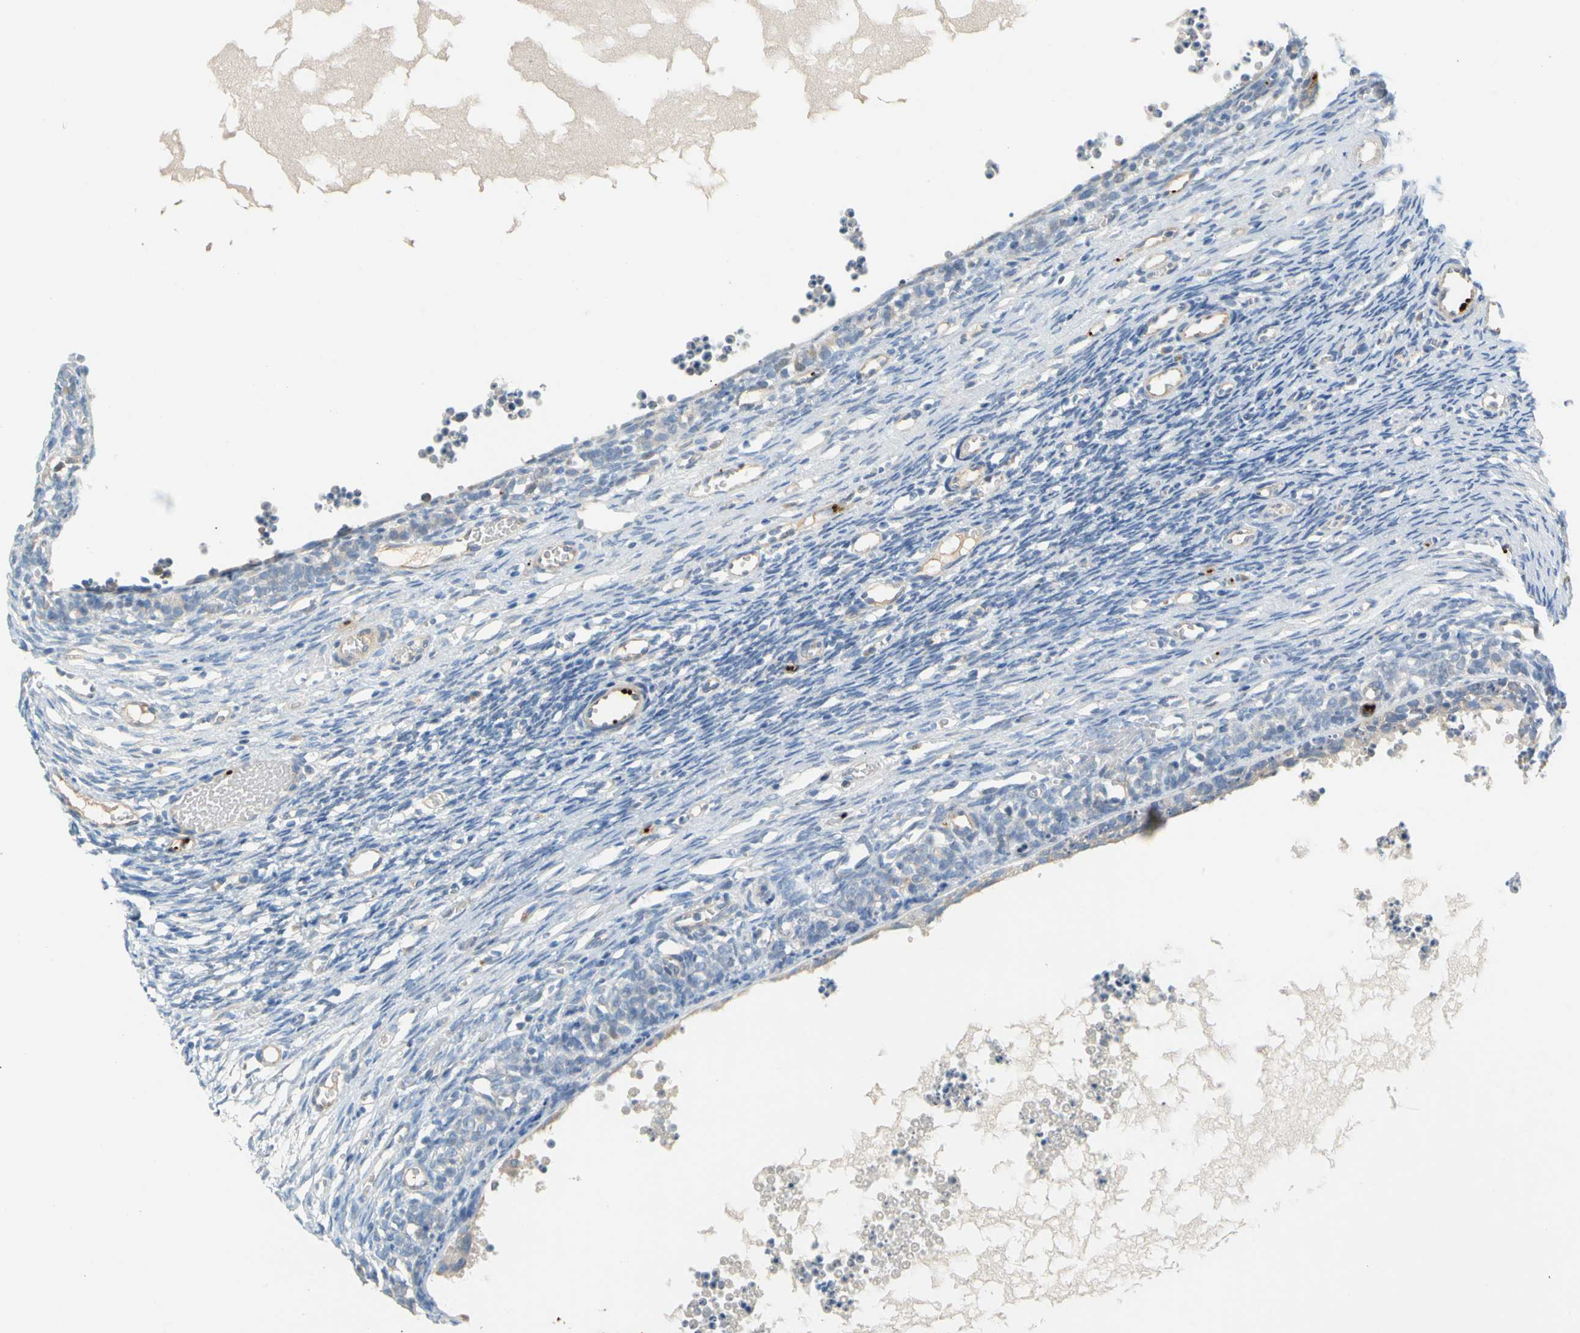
{"staining": {"intensity": "negative", "quantity": "none", "location": "none"}, "tissue": "ovary", "cell_type": "Ovarian stroma cells", "image_type": "normal", "snomed": [{"axis": "morphology", "description": "Normal tissue, NOS"}, {"axis": "topography", "description": "Ovary"}], "caption": "An image of ovary stained for a protein displays no brown staining in ovarian stroma cells.", "gene": "ENSG00000288796", "patient": {"sex": "female", "age": 35}}